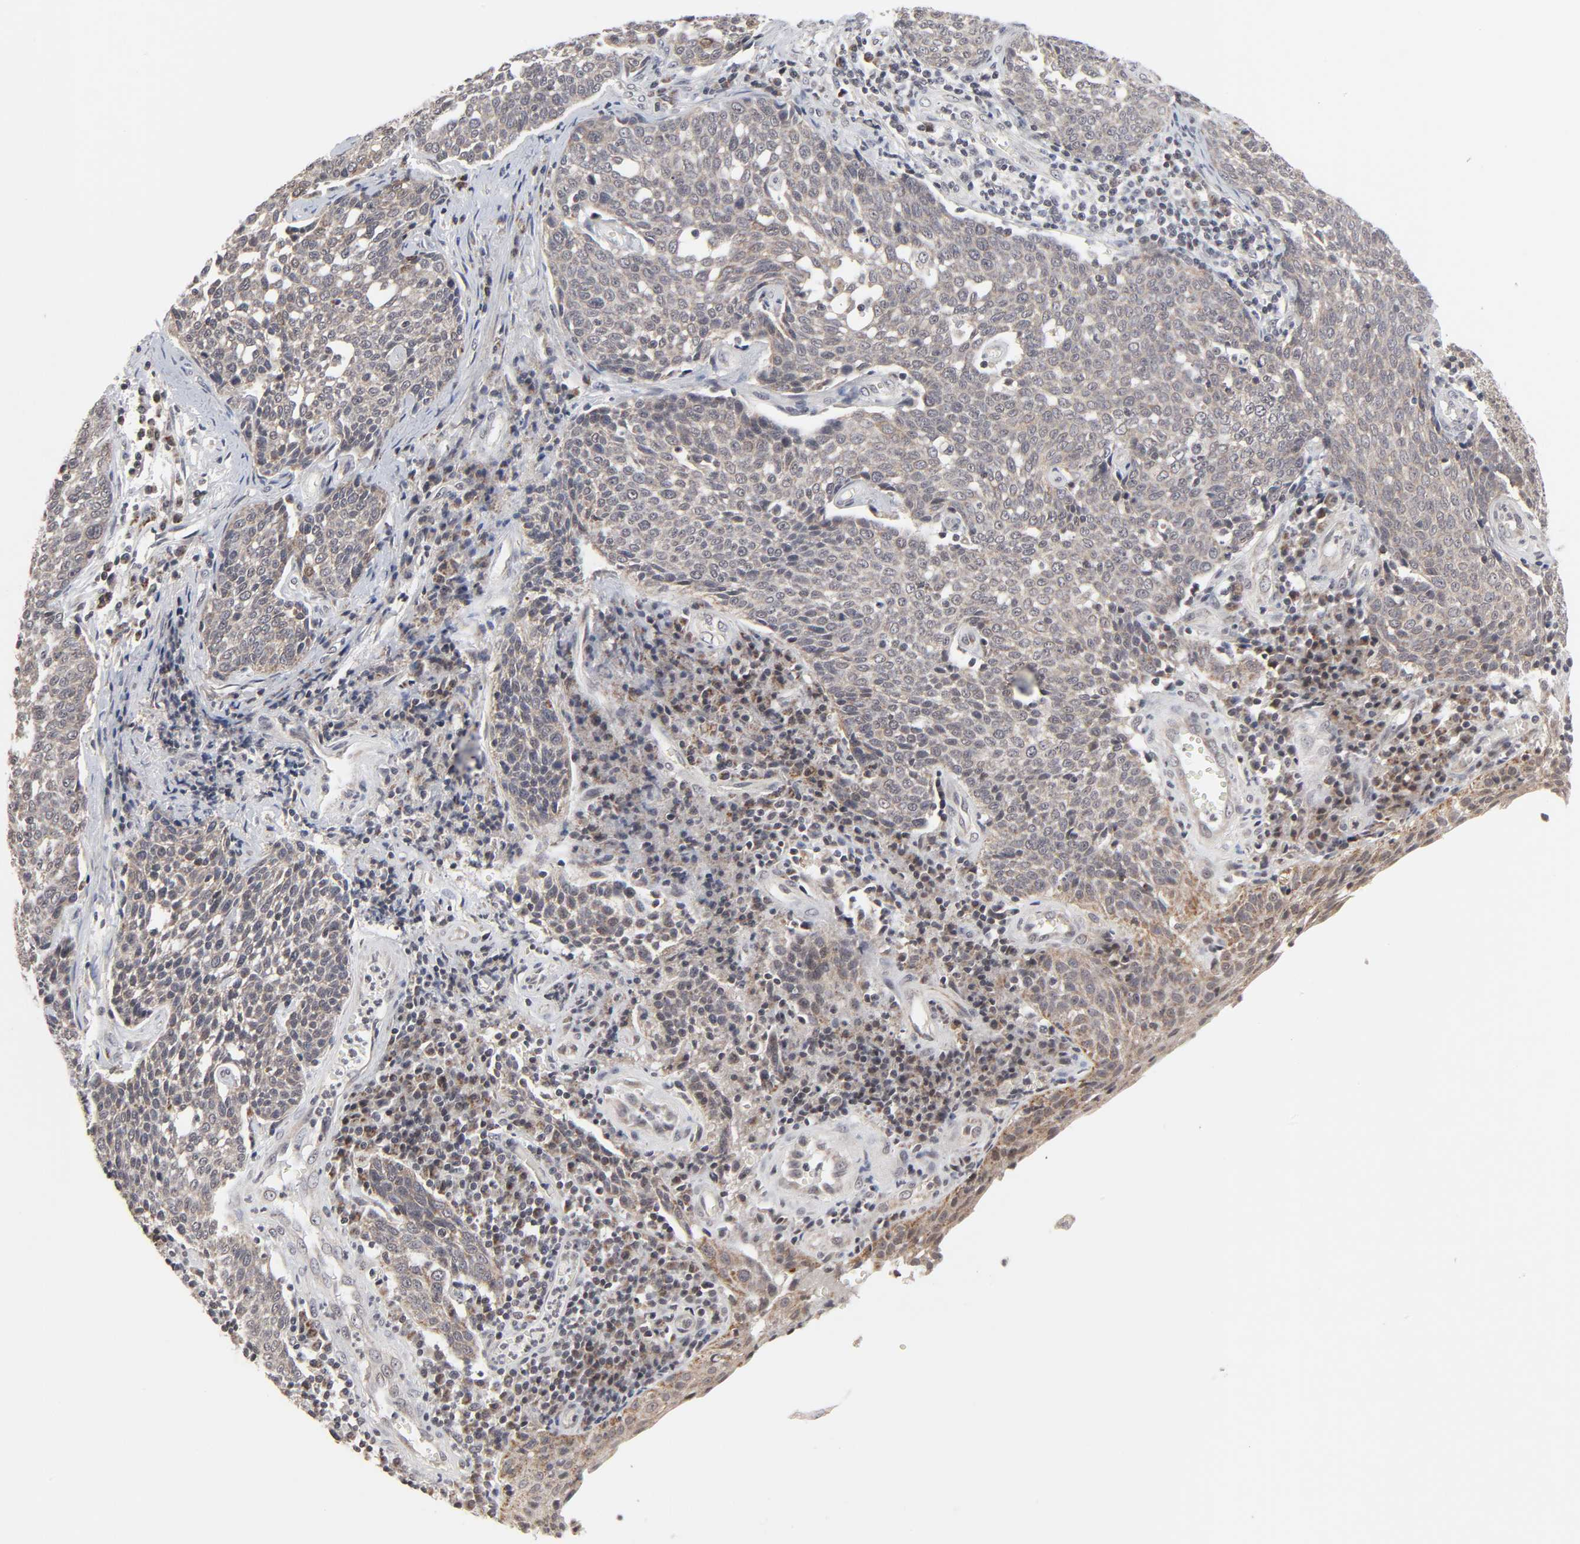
{"staining": {"intensity": "moderate", "quantity": ">75%", "location": "cytoplasmic/membranous"}, "tissue": "cervical cancer", "cell_type": "Tumor cells", "image_type": "cancer", "snomed": [{"axis": "morphology", "description": "Squamous cell carcinoma, NOS"}, {"axis": "topography", "description": "Cervix"}], "caption": "Cervical cancer stained for a protein (brown) exhibits moderate cytoplasmic/membranous positive staining in approximately >75% of tumor cells.", "gene": "AUH", "patient": {"sex": "female", "age": 34}}